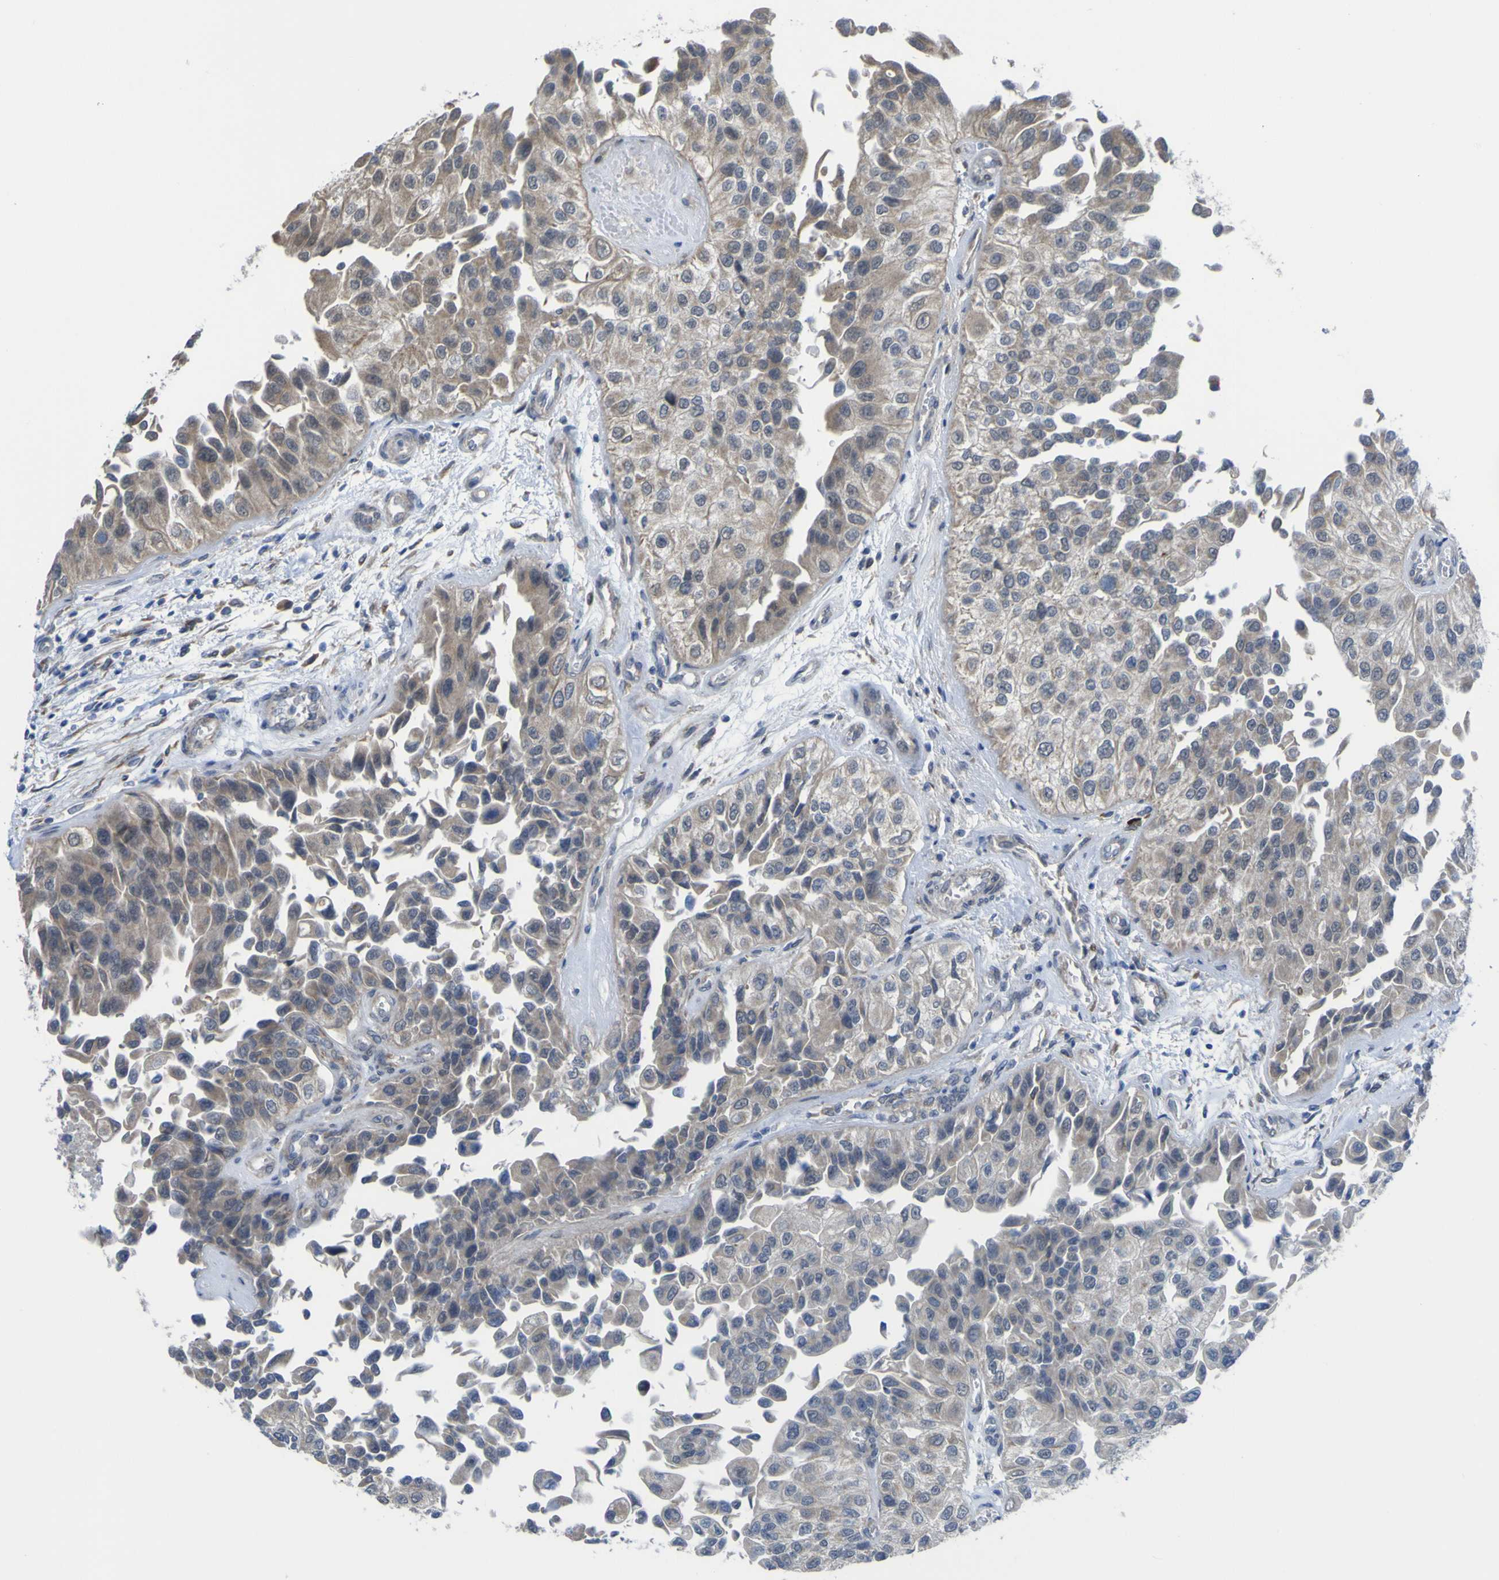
{"staining": {"intensity": "weak", "quantity": "<25%", "location": "cytoplasmic/membranous"}, "tissue": "urothelial cancer", "cell_type": "Tumor cells", "image_type": "cancer", "snomed": [{"axis": "morphology", "description": "Urothelial carcinoma, High grade"}, {"axis": "topography", "description": "Kidney"}, {"axis": "topography", "description": "Urinary bladder"}], "caption": "There is no significant expression in tumor cells of urothelial cancer.", "gene": "TNFRSF11A", "patient": {"sex": "male", "age": 77}}